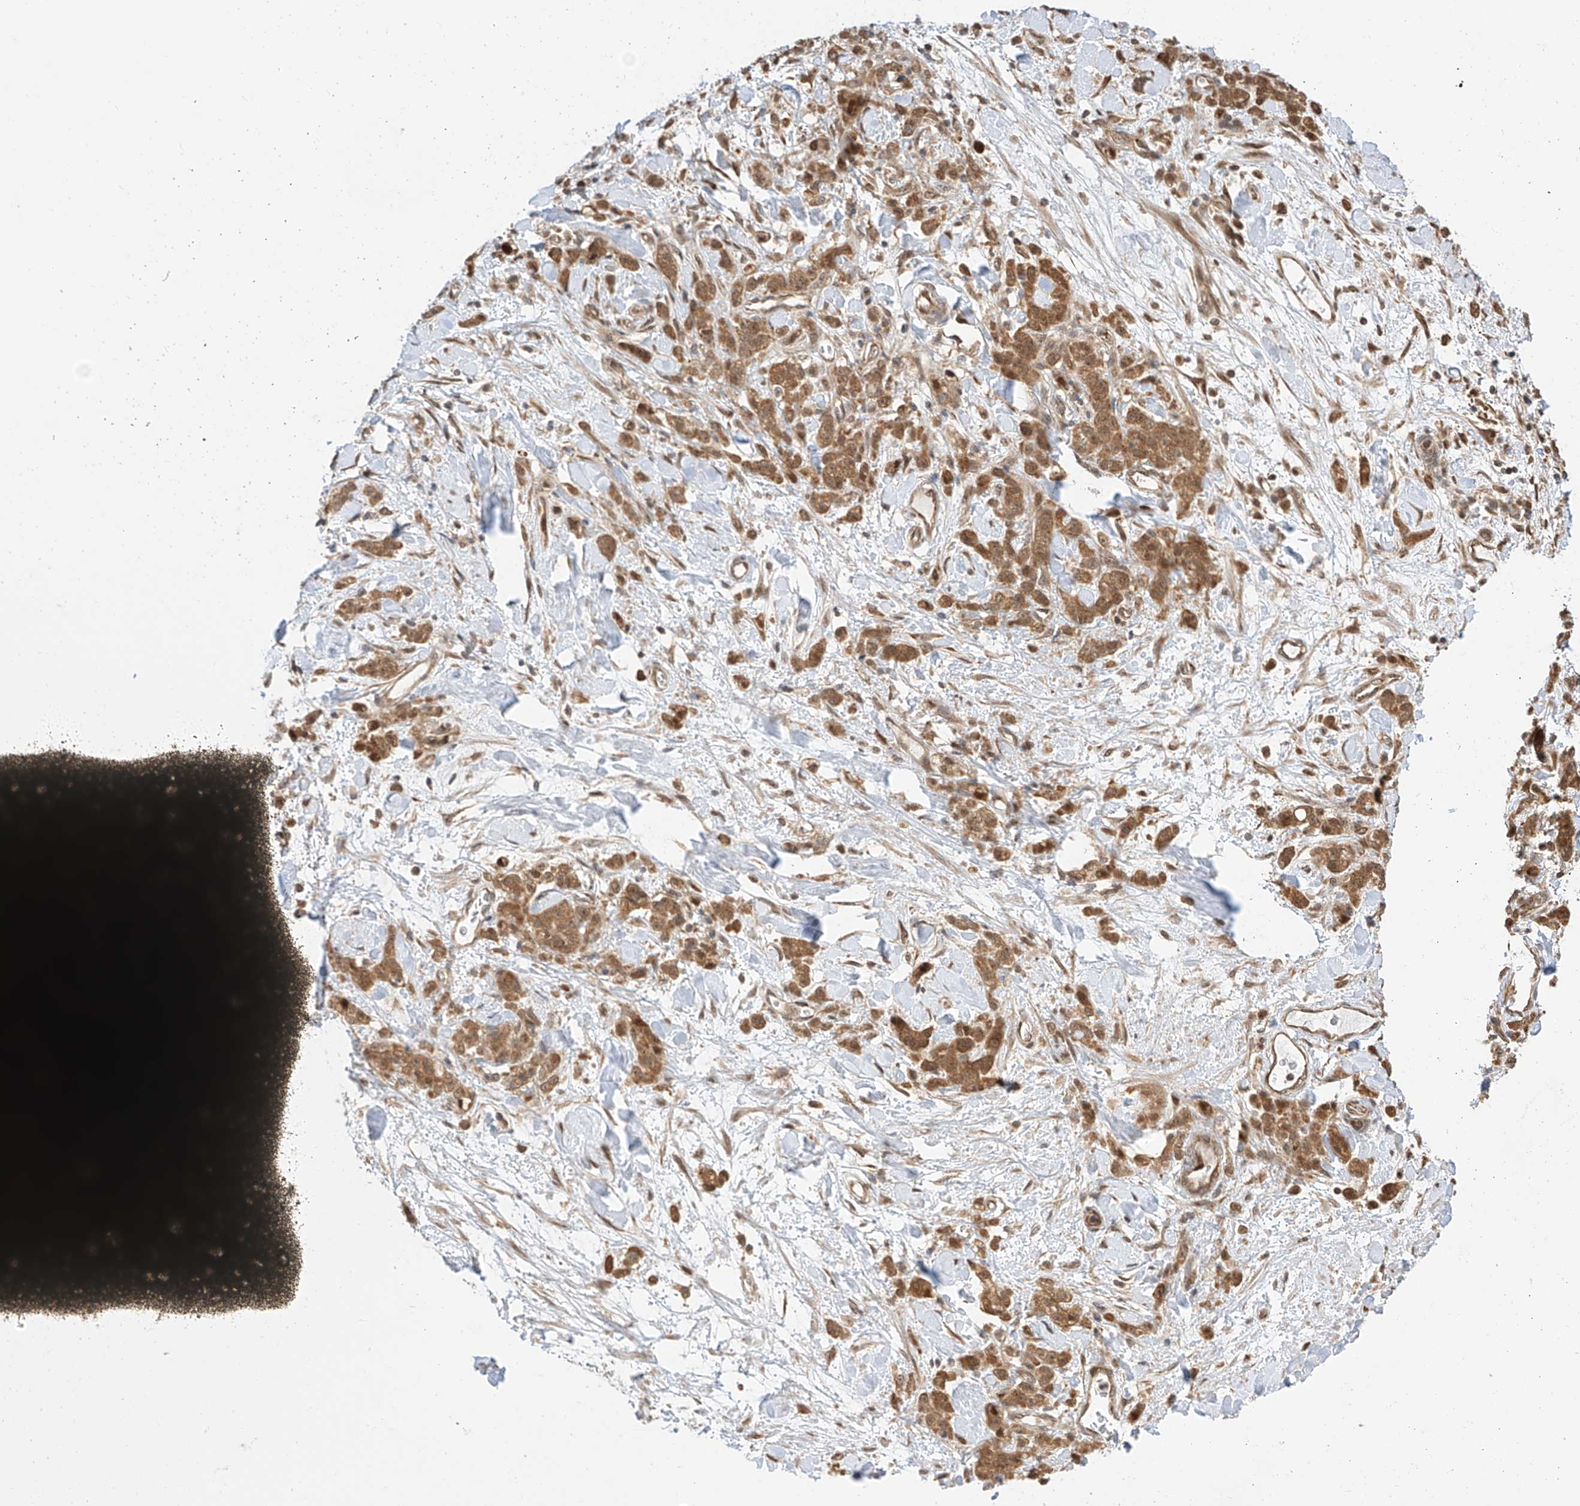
{"staining": {"intensity": "moderate", "quantity": ">75%", "location": "cytoplasmic/membranous,nuclear"}, "tissue": "stomach cancer", "cell_type": "Tumor cells", "image_type": "cancer", "snomed": [{"axis": "morphology", "description": "Normal tissue, NOS"}, {"axis": "morphology", "description": "Adenocarcinoma, NOS"}, {"axis": "topography", "description": "Stomach"}], "caption": "A medium amount of moderate cytoplasmic/membranous and nuclear positivity is identified in approximately >75% of tumor cells in stomach adenocarcinoma tissue. (DAB = brown stain, brightfield microscopy at high magnification).", "gene": "EIF4H", "patient": {"sex": "male", "age": 82}}